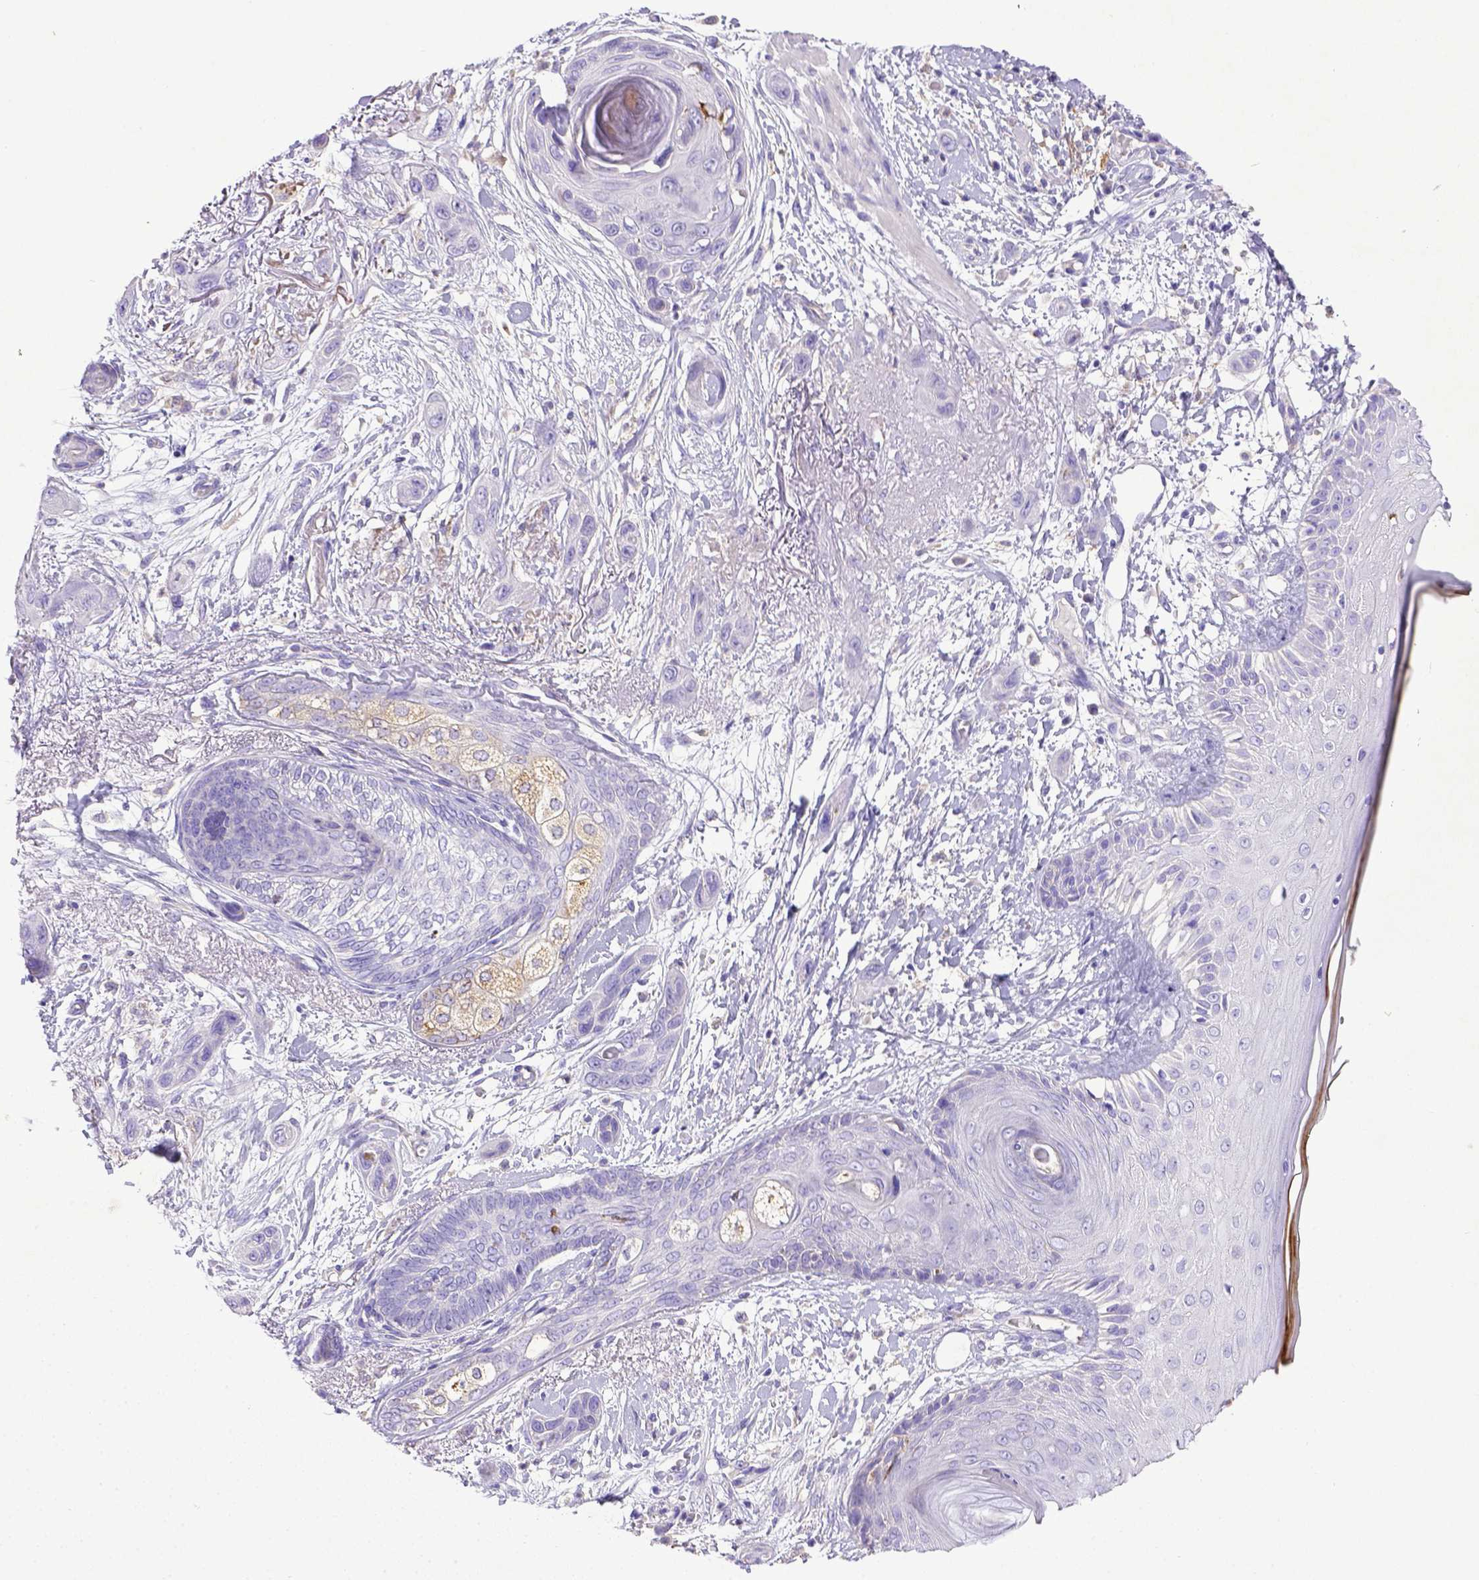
{"staining": {"intensity": "negative", "quantity": "none", "location": "none"}, "tissue": "skin cancer", "cell_type": "Tumor cells", "image_type": "cancer", "snomed": [{"axis": "morphology", "description": "Squamous cell carcinoma, NOS"}, {"axis": "topography", "description": "Skin"}], "caption": "There is no significant positivity in tumor cells of skin cancer.", "gene": "CD40", "patient": {"sex": "male", "age": 79}}